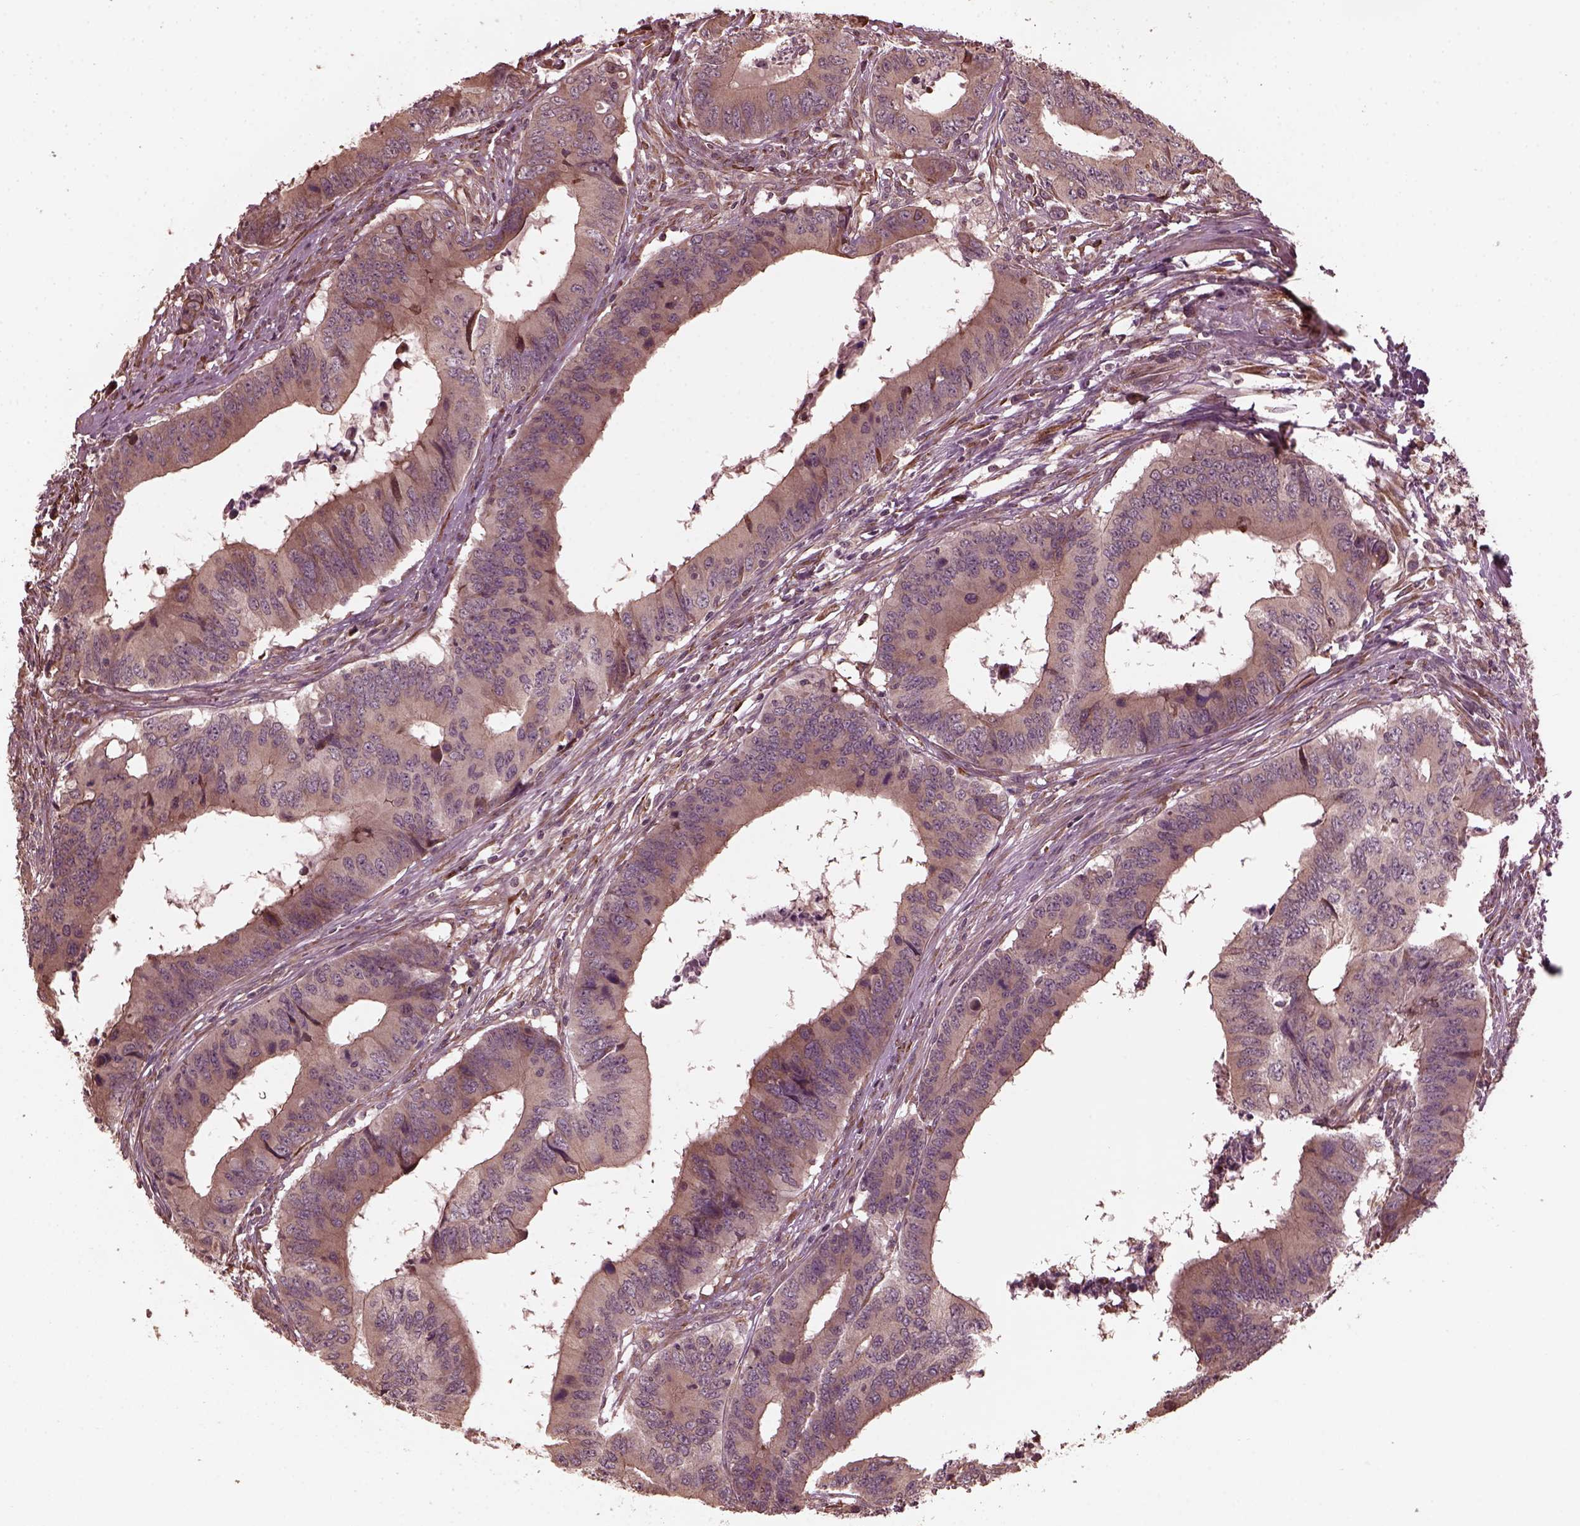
{"staining": {"intensity": "weak", "quantity": "25%-75%", "location": "cytoplasmic/membranous"}, "tissue": "colorectal cancer", "cell_type": "Tumor cells", "image_type": "cancer", "snomed": [{"axis": "morphology", "description": "Adenocarcinoma, NOS"}, {"axis": "topography", "description": "Colon"}], "caption": "Protein analysis of adenocarcinoma (colorectal) tissue displays weak cytoplasmic/membranous positivity in about 25%-75% of tumor cells.", "gene": "ZNF292", "patient": {"sex": "male", "age": 53}}